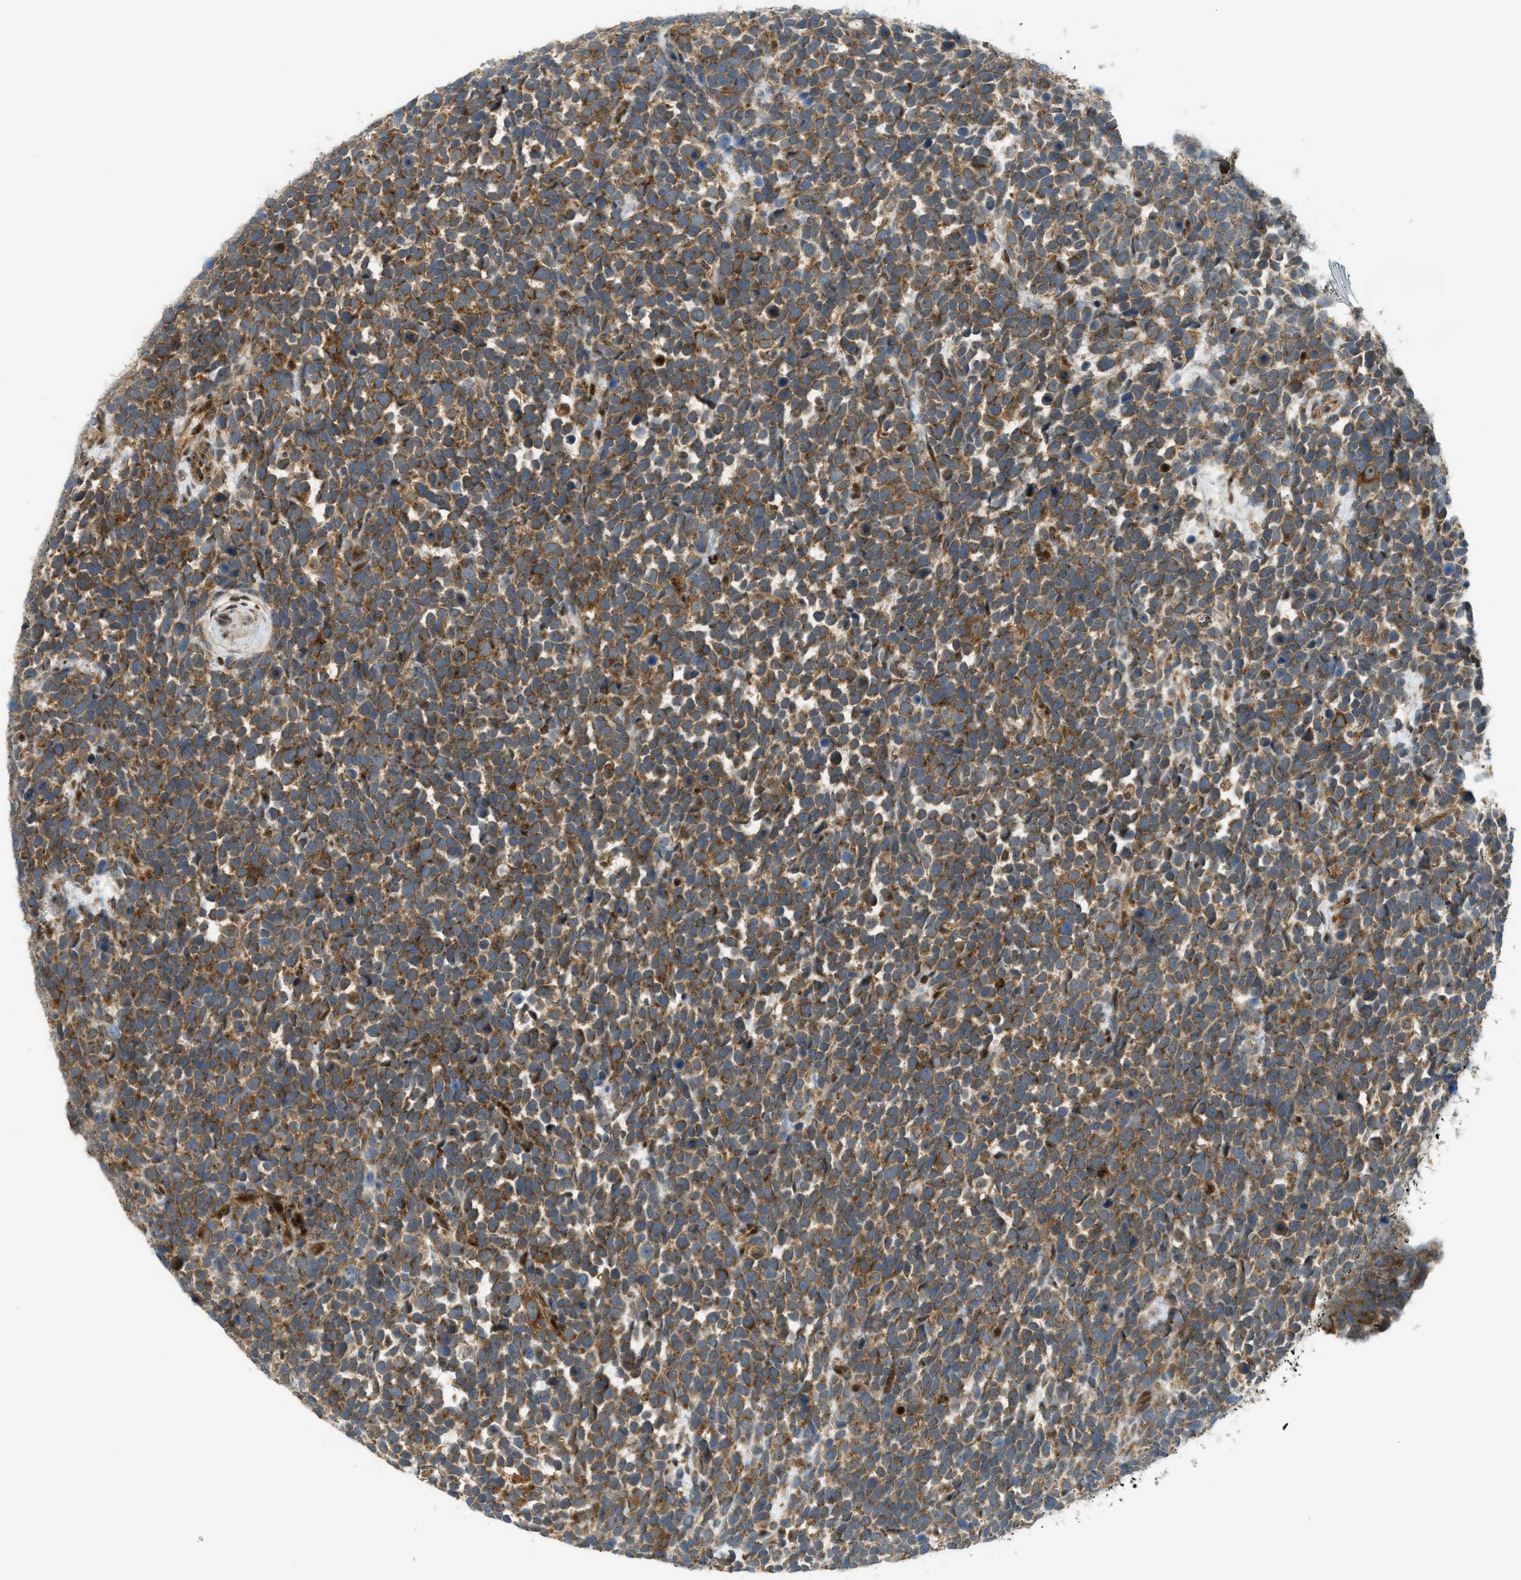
{"staining": {"intensity": "moderate", "quantity": ">75%", "location": "cytoplasmic/membranous"}, "tissue": "urothelial cancer", "cell_type": "Tumor cells", "image_type": "cancer", "snomed": [{"axis": "morphology", "description": "Urothelial carcinoma, High grade"}, {"axis": "topography", "description": "Urinary bladder"}], "caption": "Urothelial cancer stained with a brown dye exhibits moderate cytoplasmic/membranous positive positivity in approximately >75% of tumor cells.", "gene": "CCDC186", "patient": {"sex": "female", "age": 82}}